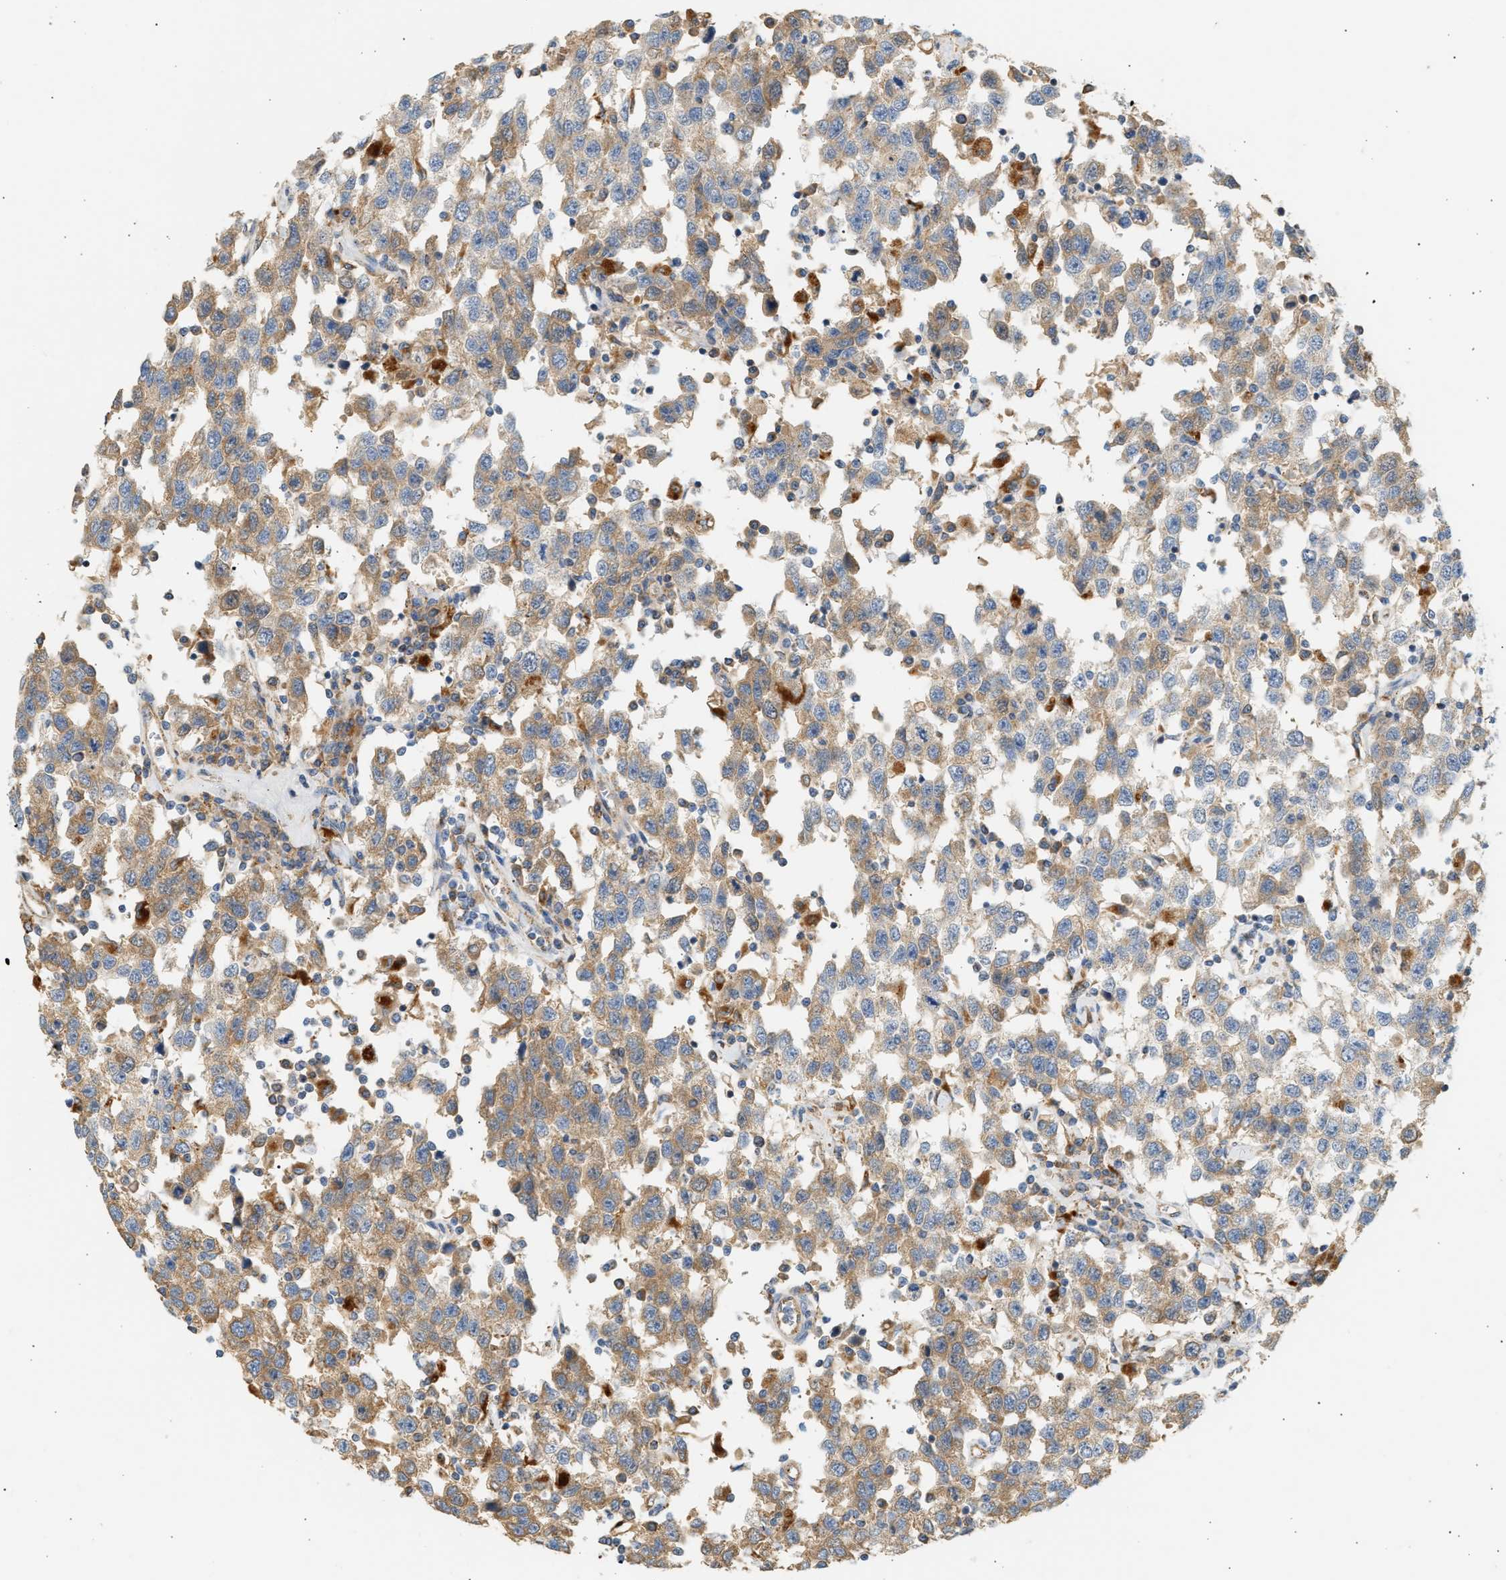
{"staining": {"intensity": "moderate", "quantity": ">75%", "location": "cytoplasmic/membranous"}, "tissue": "testis cancer", "cell_type": "Tumor cells", "image_type": "cancer", "snomed": [{"axis": "morphology", "description": "Seminoma, NOS"}, {"axis": "topography", "description": "Testis"}], "caption": "Tumor cells reveal moderate cytoplasmic/membranous expression in about >75% of cells in testis cancer (seminoma). The staining was performed using DAB, with brown indicating positive protein expression. Nuclei are stained blue with hematoxylin.", "gene": "ENTHD1", "patient": {"sex": "male", "age": 41}}